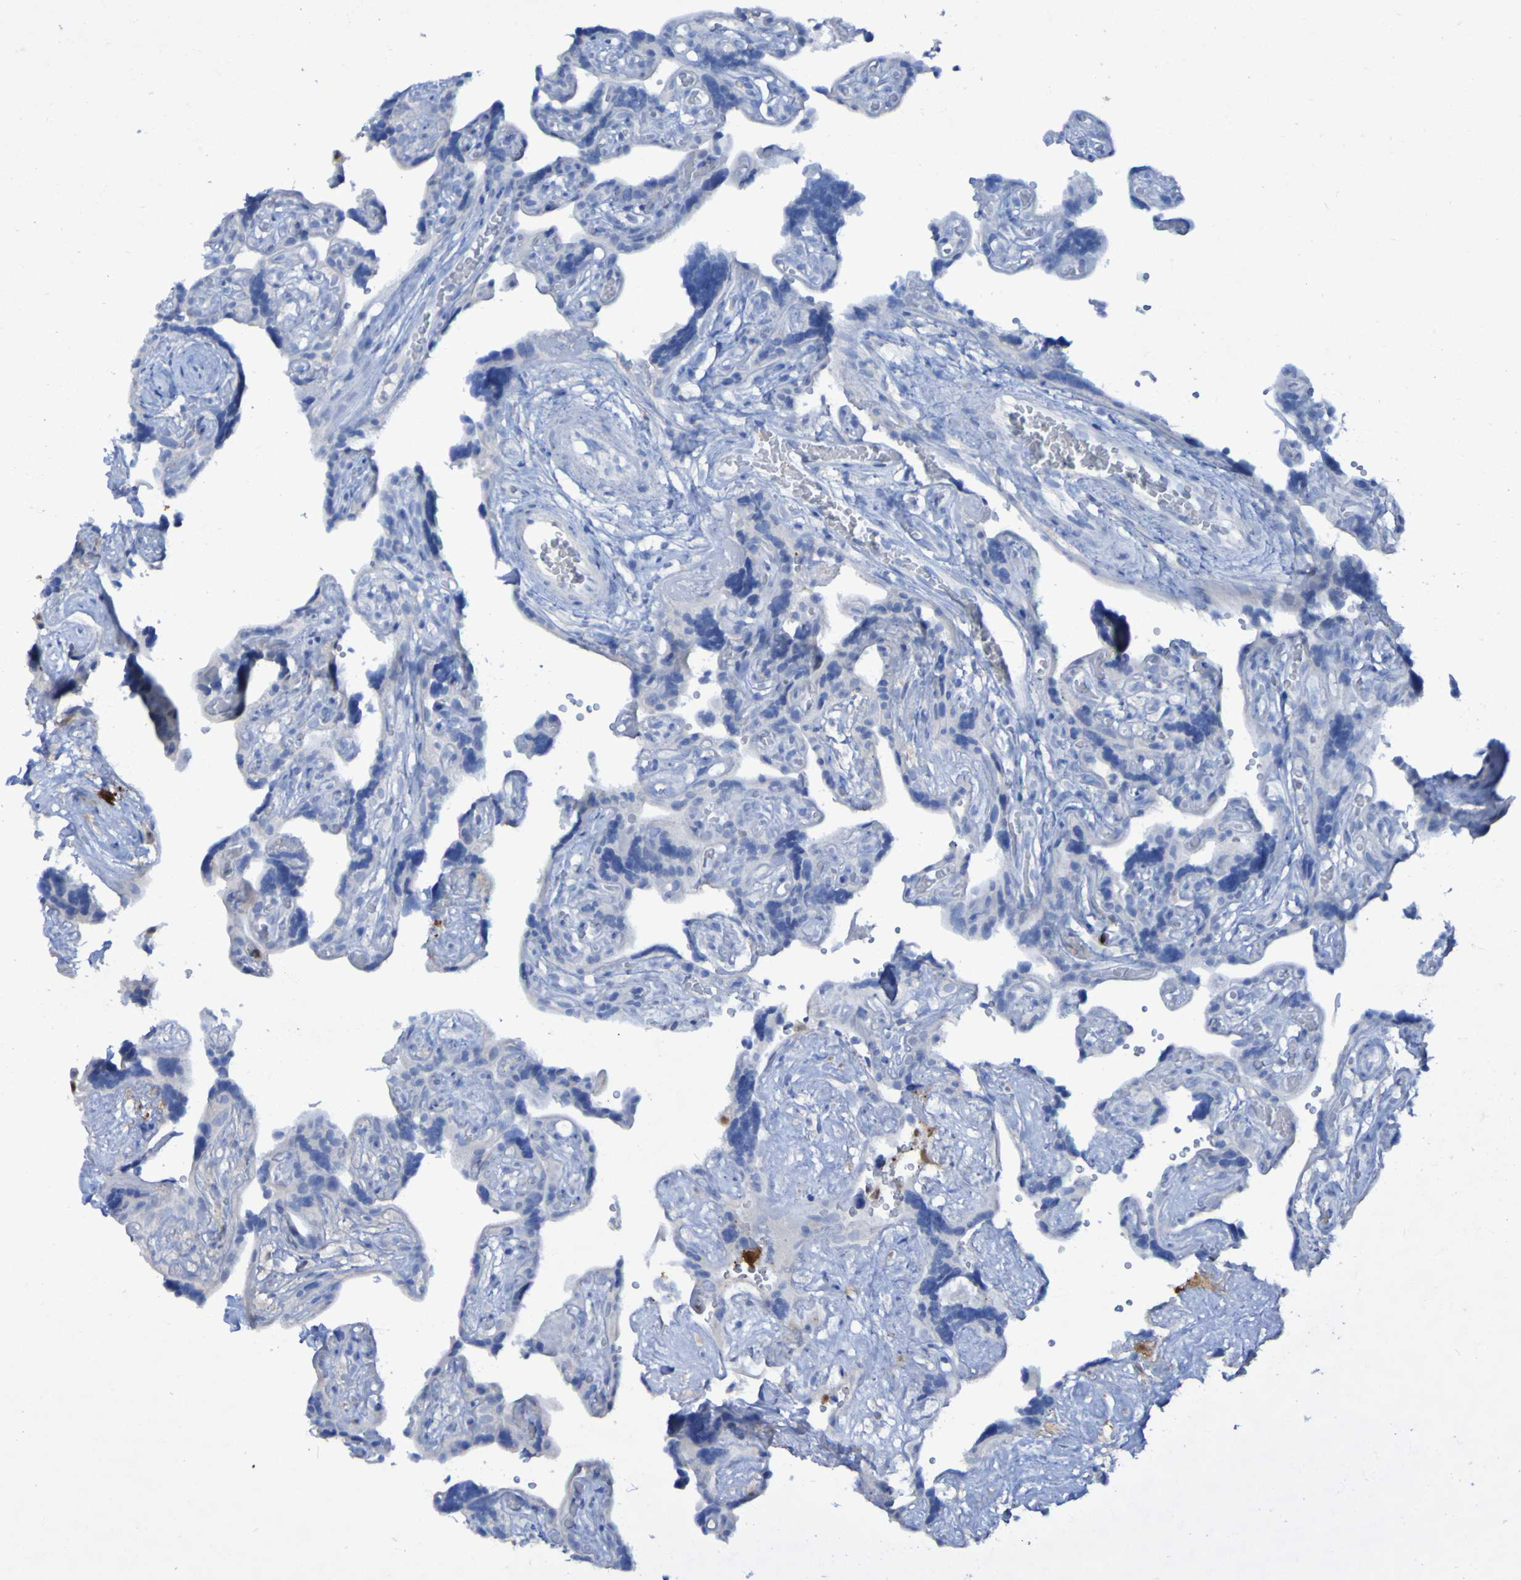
{"staining": {"intensity": "negative", "quantity": "none", "location": "none"}, "tissue": "placenta", "cell_type": "Decidual cells", "image_type": "normal", "snomed": [{"axis": "morphology", "description": "Normal tissue, NOS"}, {"axis": "topography", "description": "Placenta"}], "caption": "Placenta was stained to show a protein in brown. There is no significant staining in decidual cells. The staining was performed using DAB to visualize the protein expression in brown, while the nuclei were stained in blue with hematoxylin (Magnification: 20x).", "gene": "MPPE1", "patient": {"sex": "female", "age": 30}}